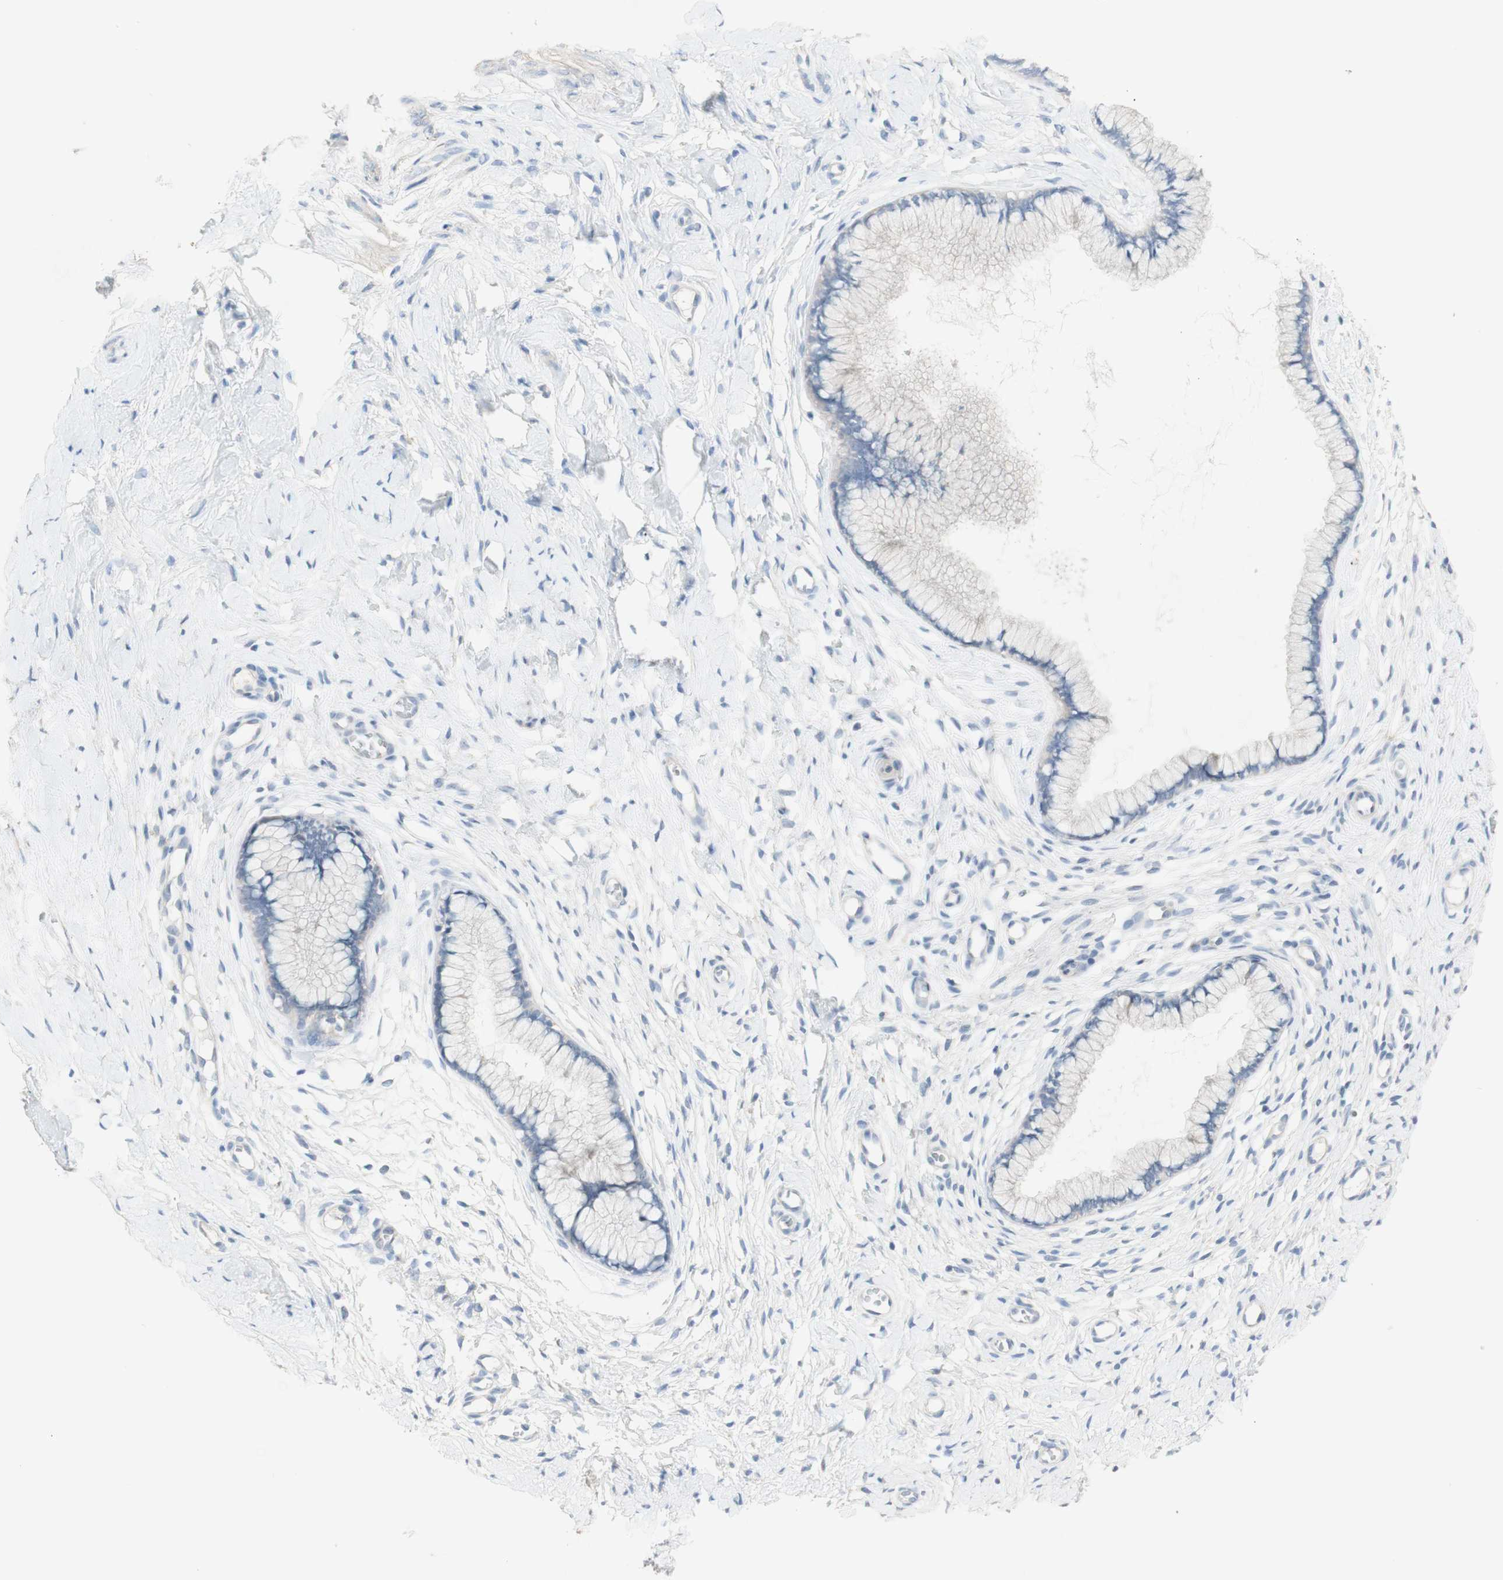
{"staining": {"intensity": "negative", "quantity": "none", "location": "none"}, "tissue": "cervix", "cell_type": "Glandular cells", "image_type": "normal", "snomed": [{"axis": "morphology", "description": "Normal tissue, NOS"}, {"axis": "topography", "description": "Cervix"}], "caption": "A high-resolution micrograph shows immunohistochemistry (IHC) staining of benign cervix, which demonstrates no significant staining in glandular cells. (DAB (3,3'-diaminobenzidine) immunohistochemistry (IHC), high magnification).", "gene": "MANEA", "patient": {"sex": "female", "age": 65}}